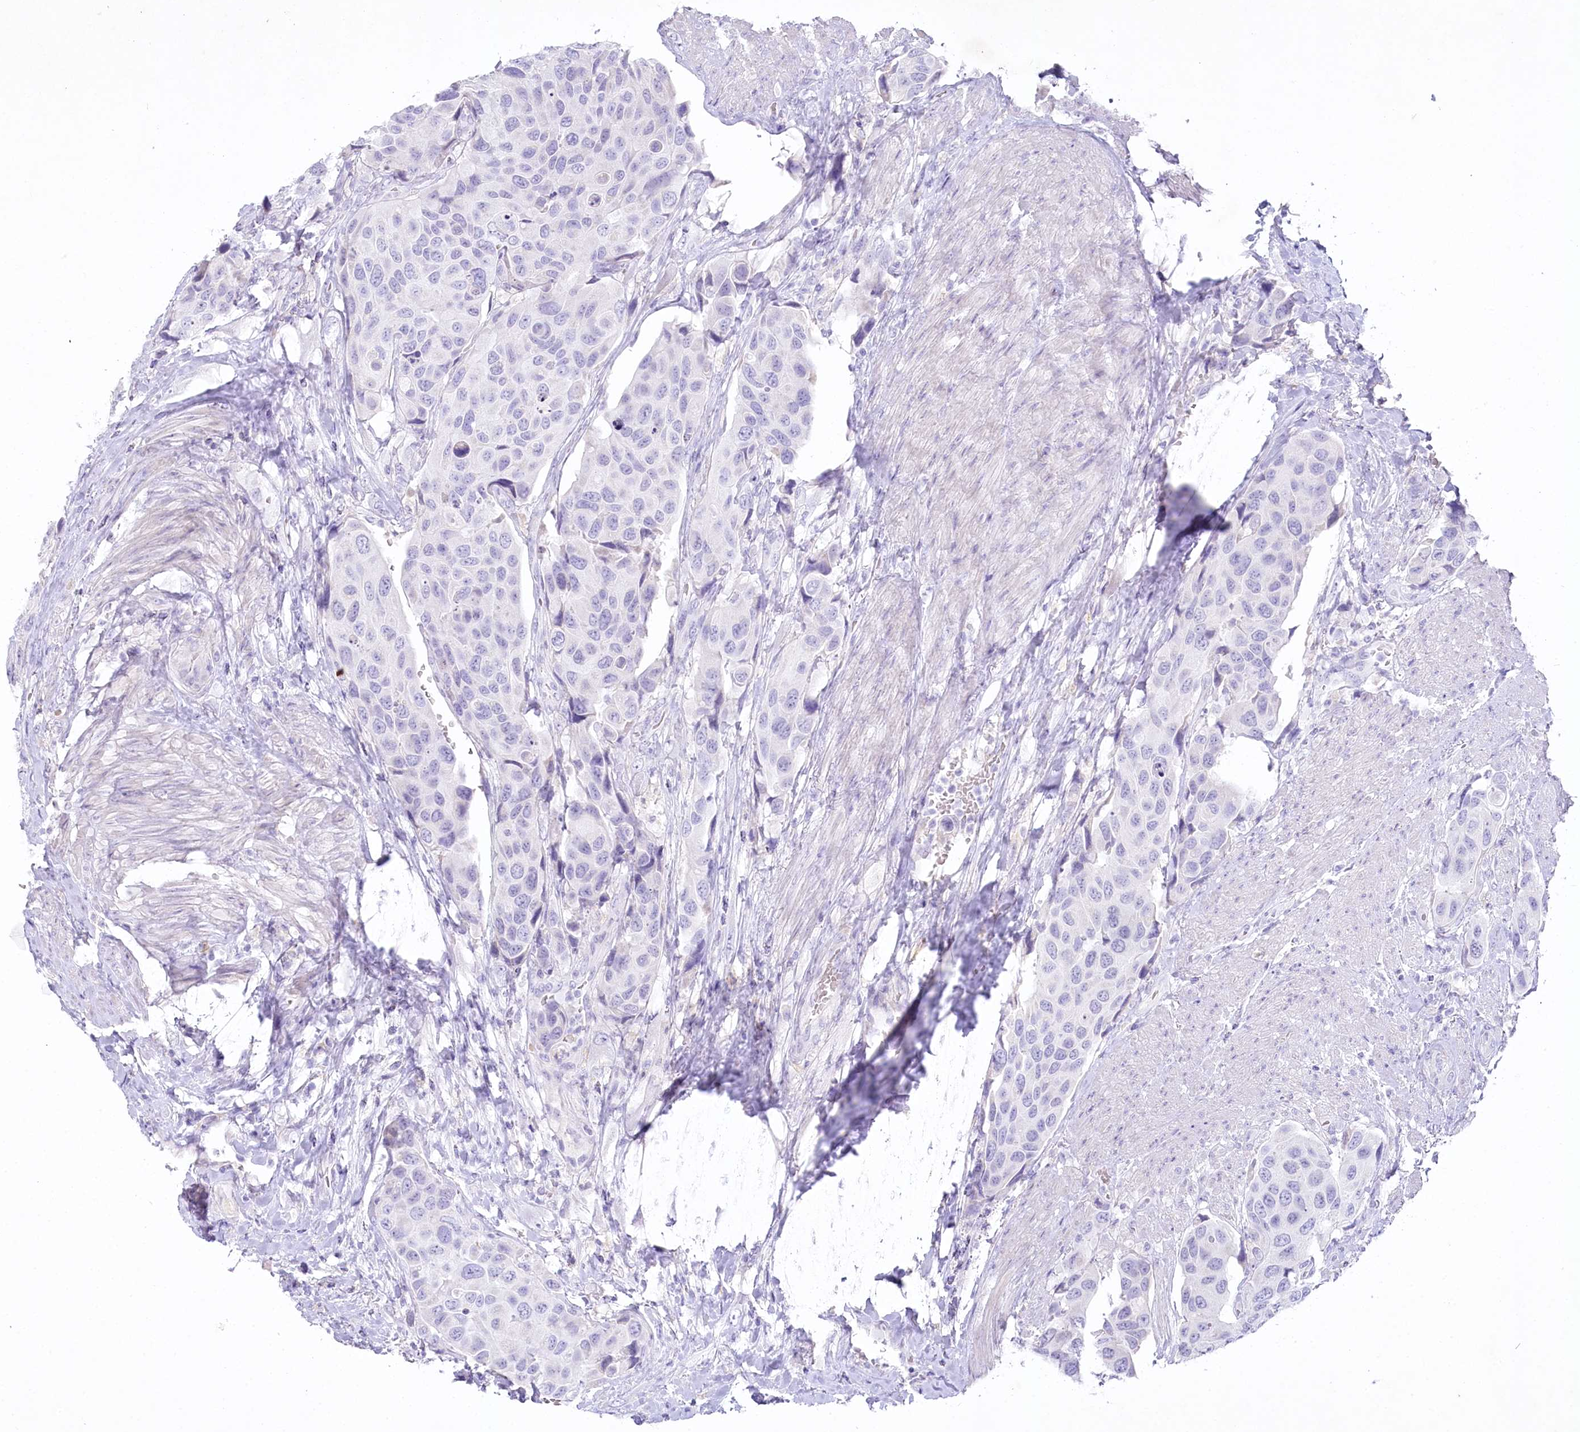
{"staining": {"intensity": "negative", "quantity": "none", "location": "none"}, "tissue": "urothelial cancer", "cell_type": "Tumor cells", "image_type": "cancer", "snomed": [{"axis": "morphology", "description": "Urothelial carcinoma, High grade"}, {"axis": "topography", "description": "Urinary bladder"}], "caption": "Urothelial cancer was stained to show a protein in brown. There is no significant positivity in tumor cells.", "gene": "MYOZ1", "patient": {"sex": "male", "age": 74}}